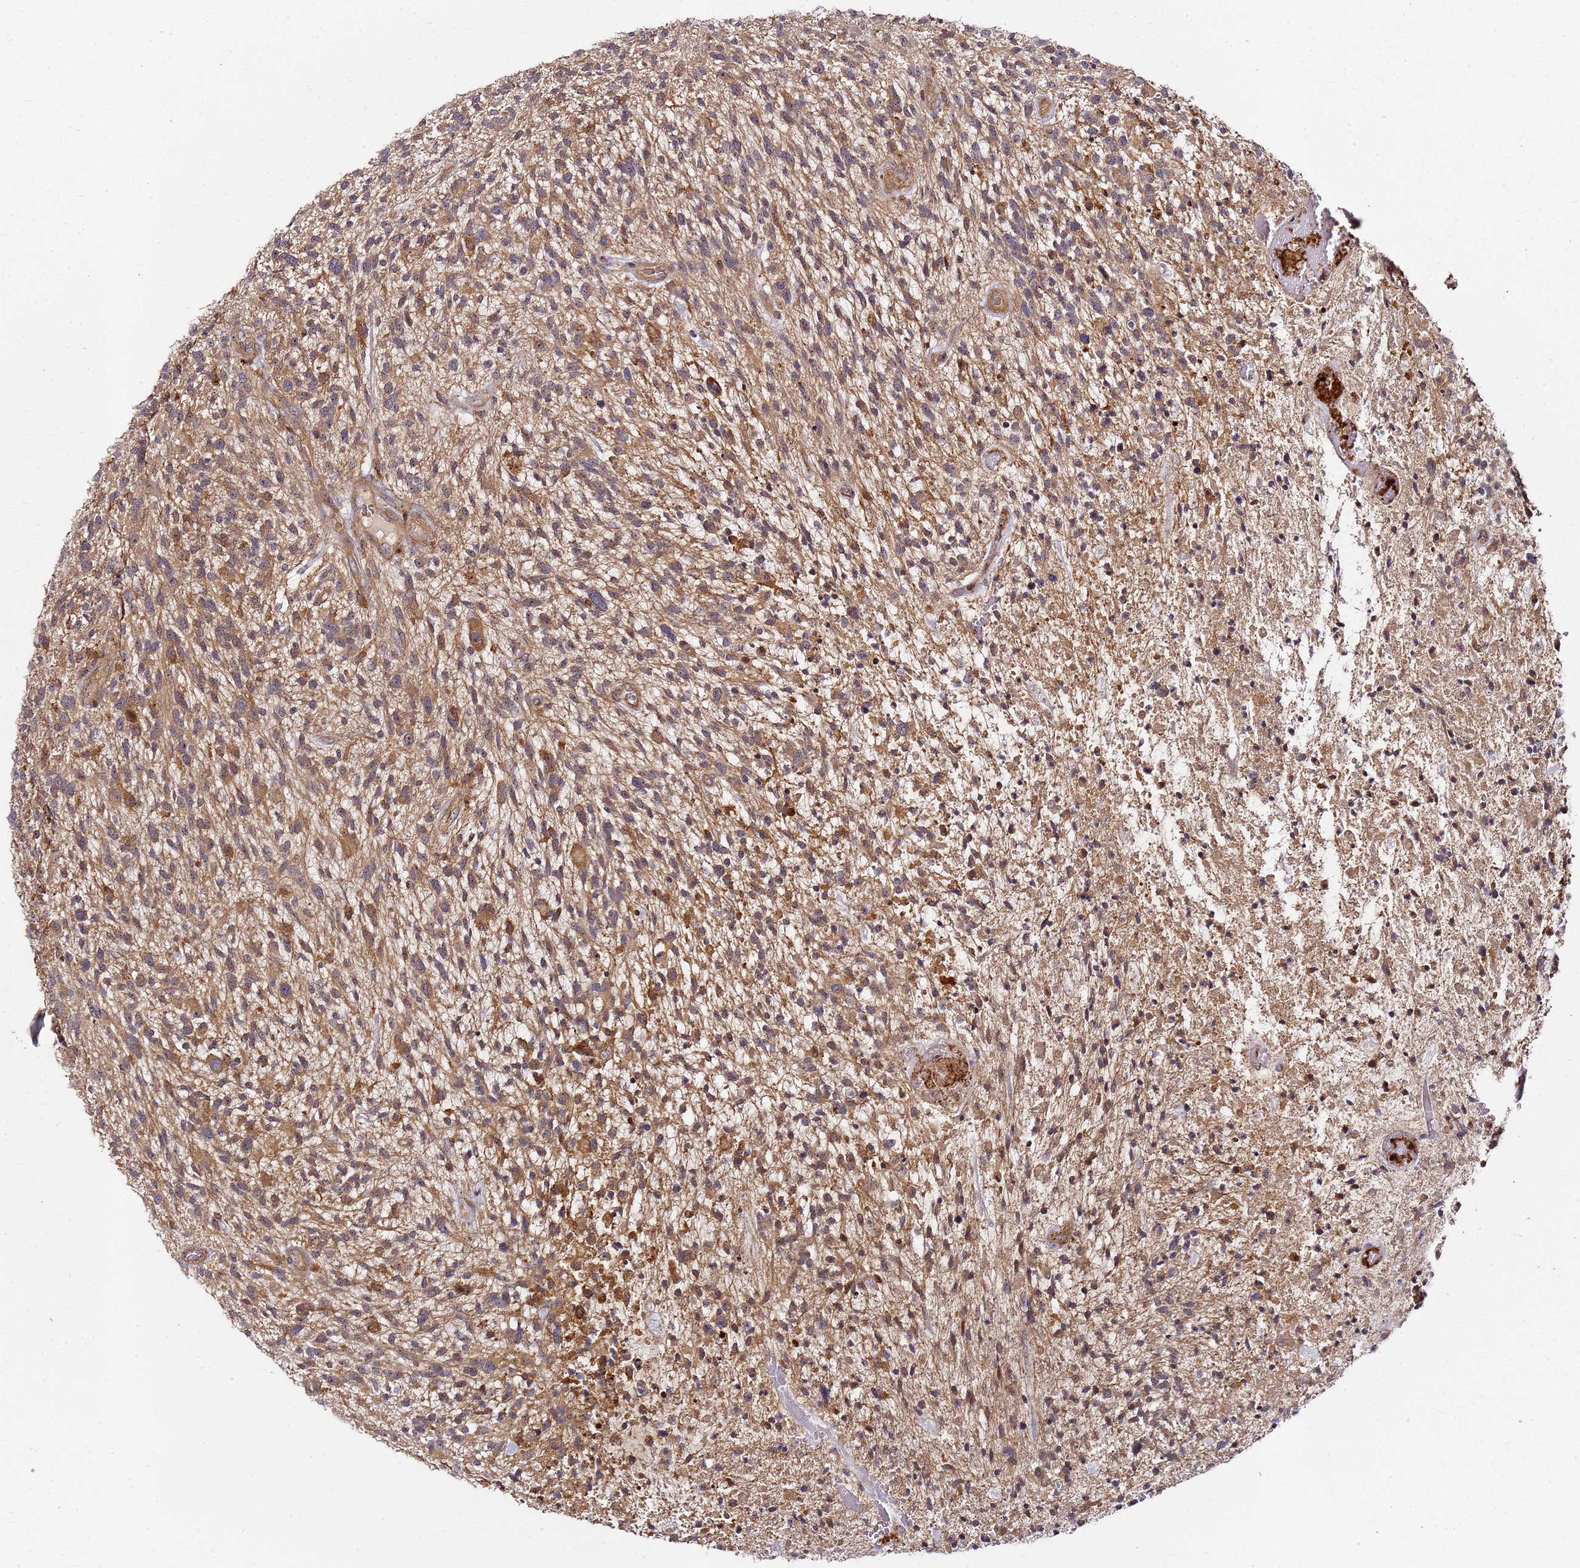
{"staining": {"intensity": "moderate", "quantity": "25%-75%", "location": "cytoplasmic/membranous"}, "tissue": "glioma", "cell_type": "Tumor cells", "image_type": "cancer", "snomed": [{"axis": "morphology", "description": "Glioma, malignant, High grade"}, {"axis": "topography", "description": "Brain"}], "caption": "This is an image of immunohistochemistry (IHC) staining of glioma, which shows moderate staining in the cytoplasmic/membranous of tumor cells.", "gene": "PRMT7", "patient": {"sex": "male", "age": 47}}